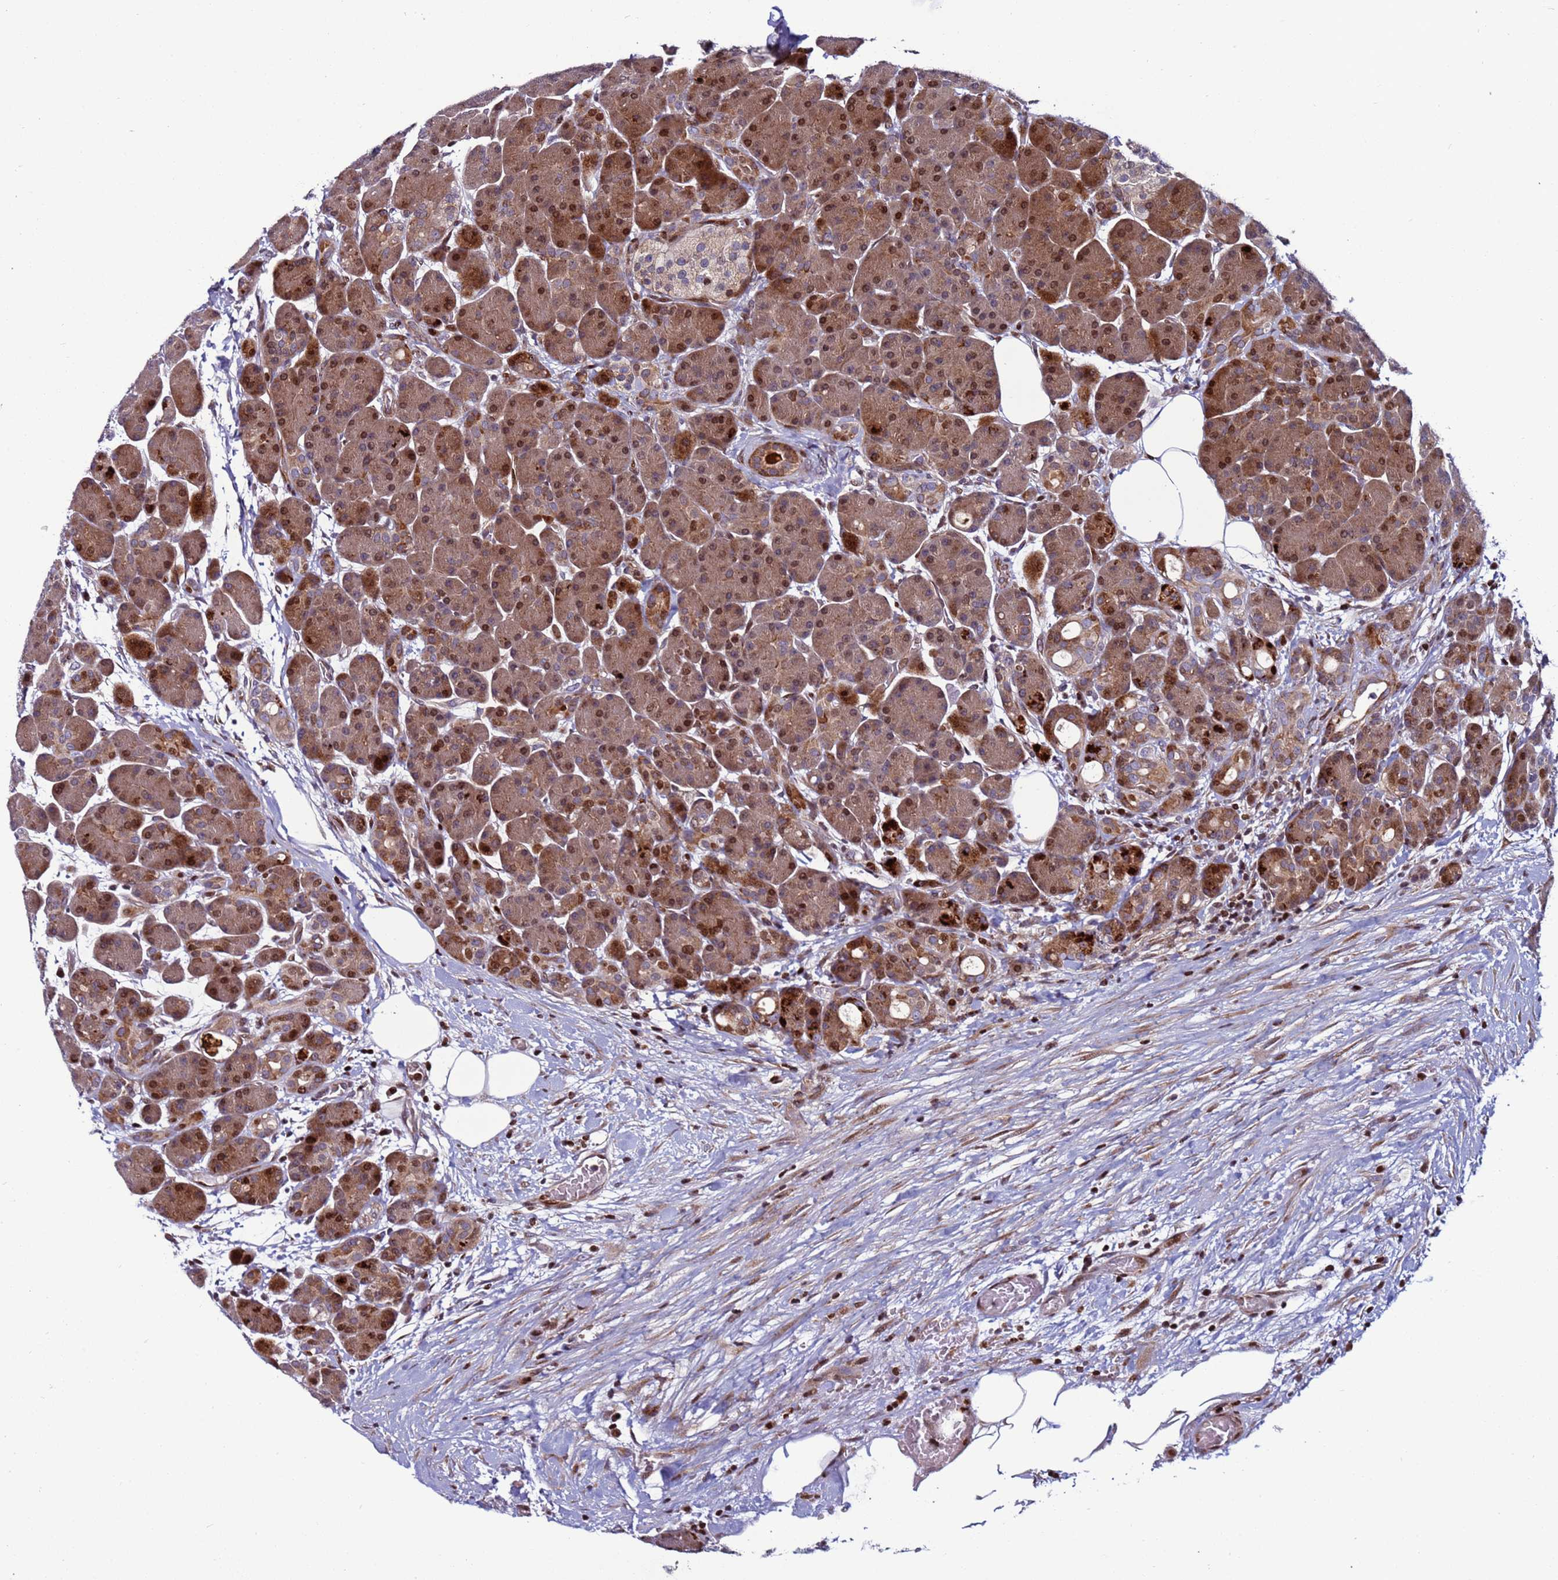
{"staining": {"intensity": "strong", "quantity": ">75%", "location": "cytoplasmic/membranous,nuclear"}, "tissue": "pancreas", "cell_type": "Exocrine glandular cells", "image_type": "normal", "snomed": [{"axis": "morphology", "description": "Normal tissue, NOS"}, {"axis": "topography", "description": "Pancreas"}], "caption": "Exocrine glandular cells show strong cytoplasmic/membranous,nuclear positivity in approximately >75% of cells in benign pancreas.", "gene": "WBP11", "patient": {"sex": "male", "age": 63}}